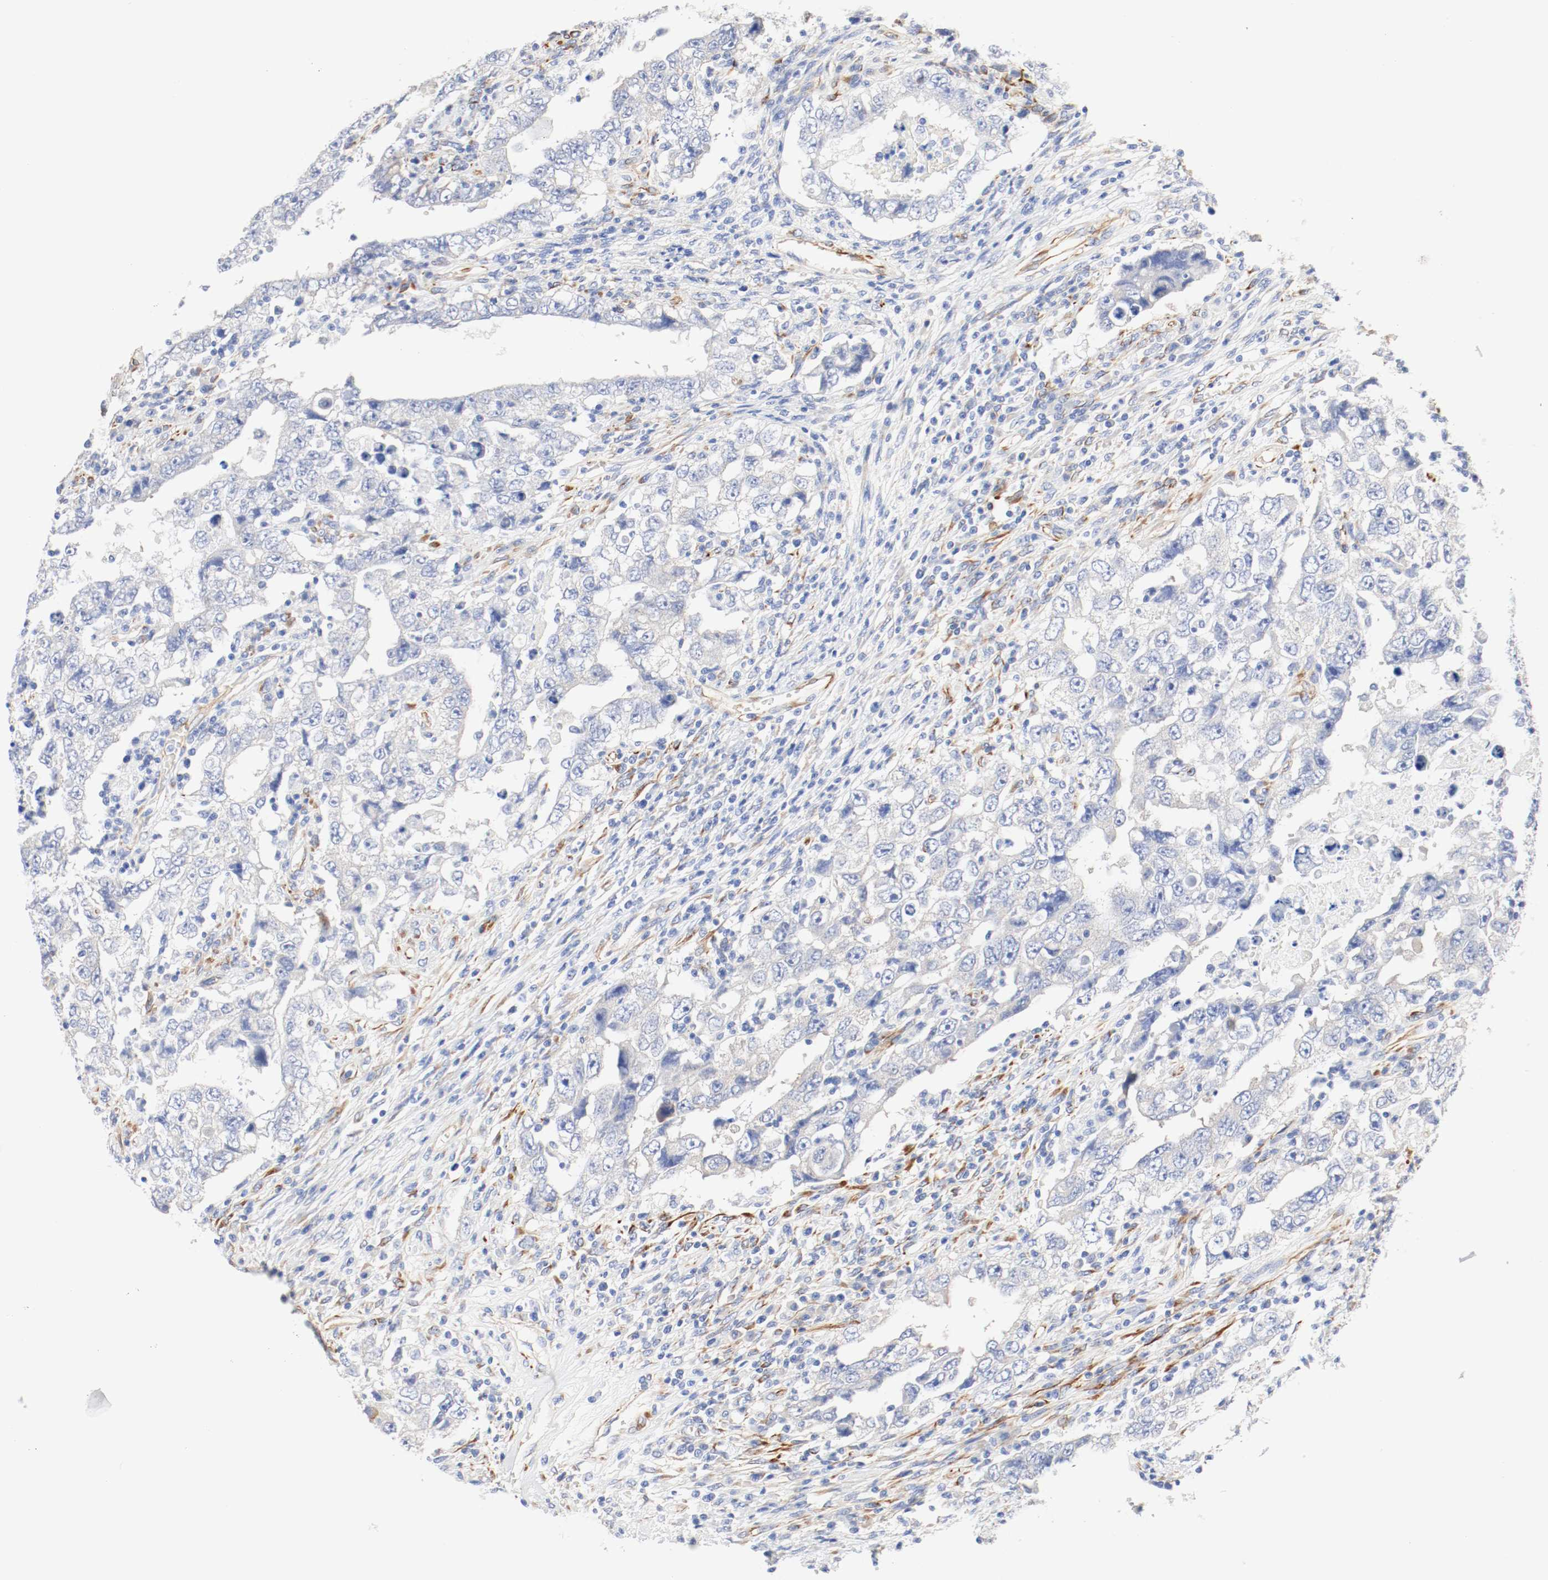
{"staining": {"intensity": "negative", "quantity": "none", "location": "none"}, "tissue": "testis cancer", "cell_type": "Tumor cells", "image_type": "cancer", "snomed": [{"axis": "morphology", "description": "Carcinoma, Embryonal, NOS"}, {"axis": "topography", "description": "Testis"}], "caption": "Tumor cells are negative for protein expression in human testis cancer (embryonal carcinoma).", "gene": "GIT1", "patient": {"sex": "male", "age": 26}}